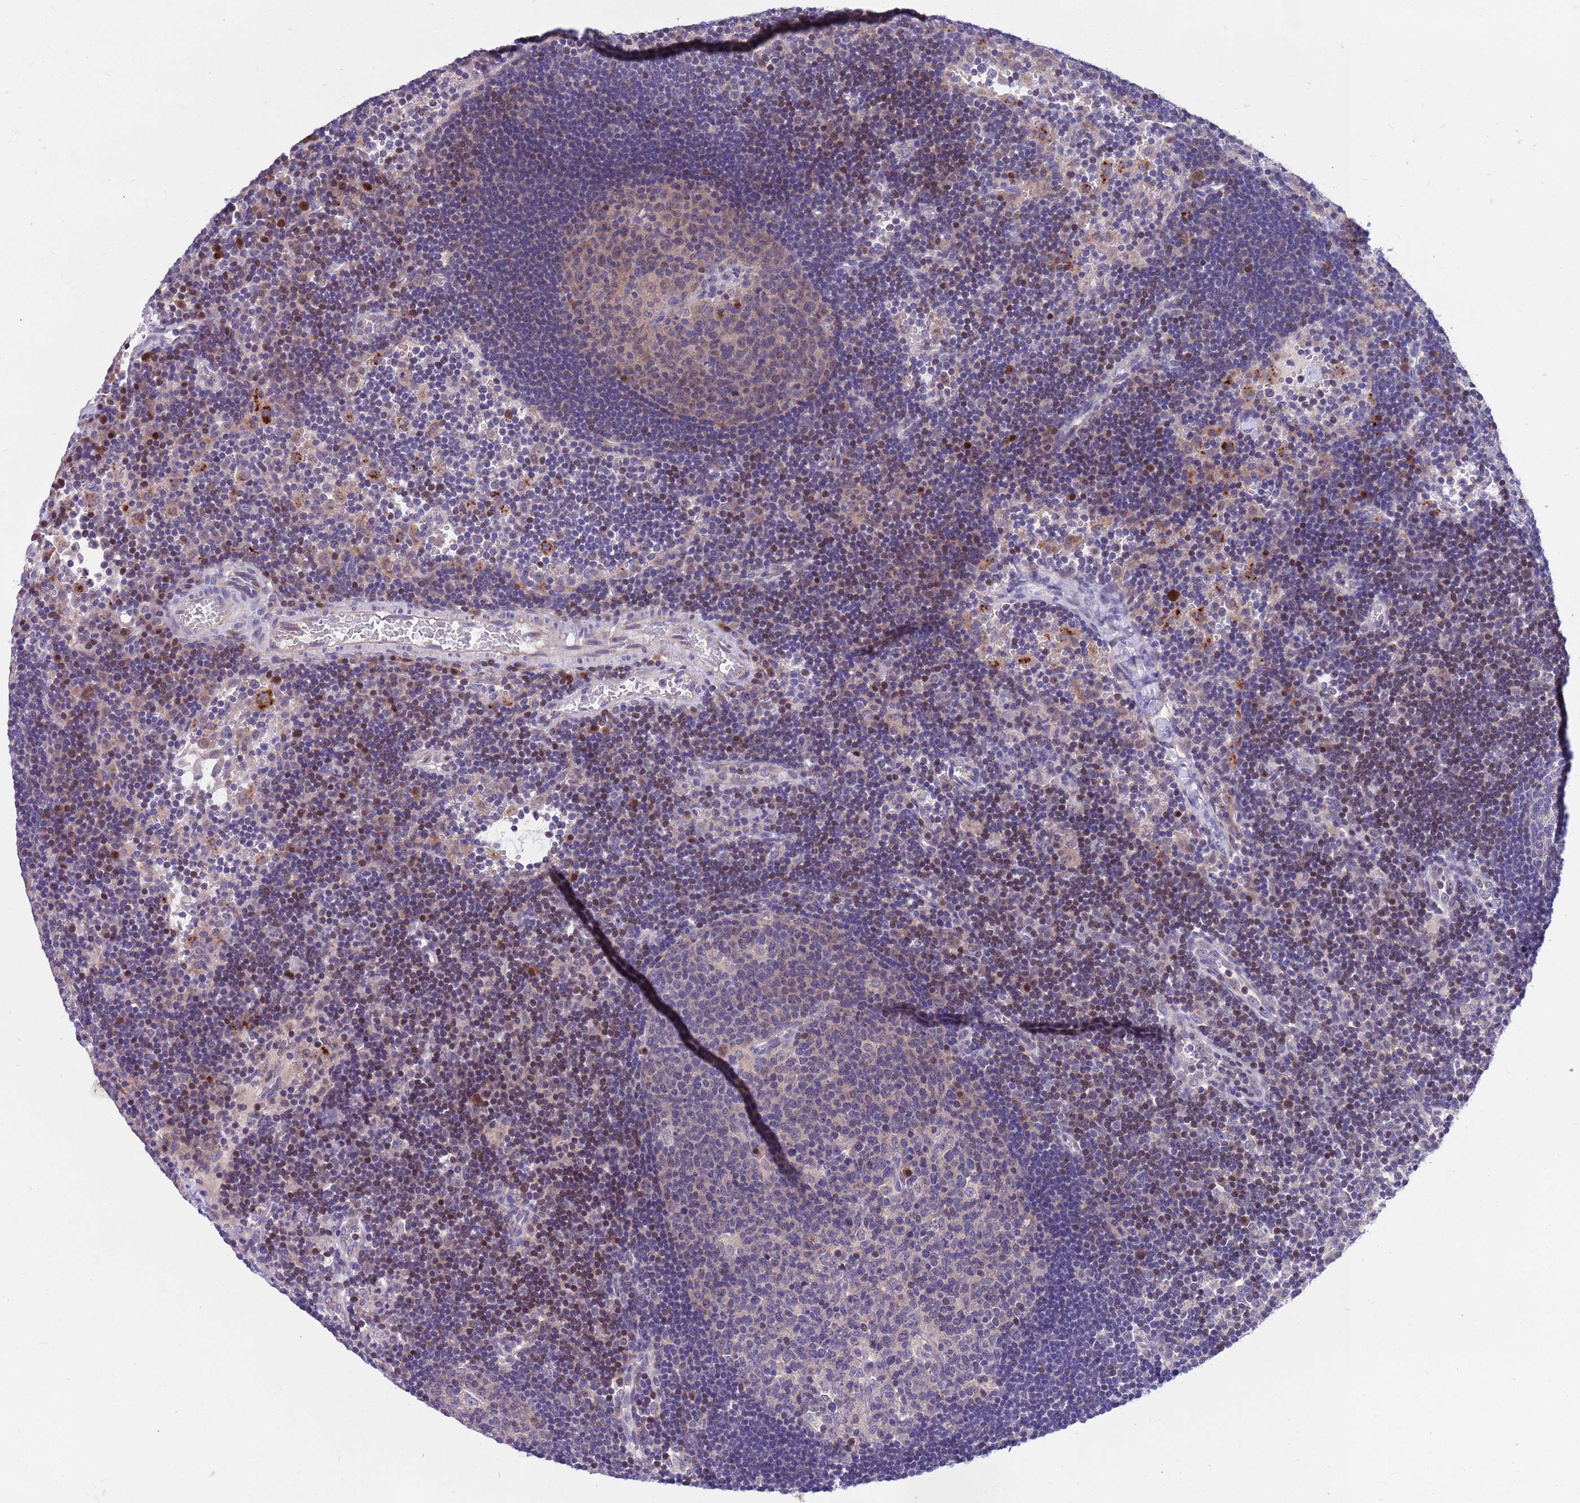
{"staining": {"intensity": "weak", "quantity": "<25%", "location": "cytoplasmic/membranous"}, "tissue": "lymph node", "cell_type": "Germinal center cells", "image_type": "normal", "snomed": [{"axis": "morphology", "description": "Normal tissue, NOS"}, {"axis": "topography", "description": "Lymph node"}], "caption": "Germinal center cells are negative for protein expression in benign human lymph node. (DAB (3,3'-diaminobenzidine) immunohistochemistry visualized using brightfield microscopy, high magnification).", "gene": "KLHL29", "patient": {"sex": "male", "age": 62}}